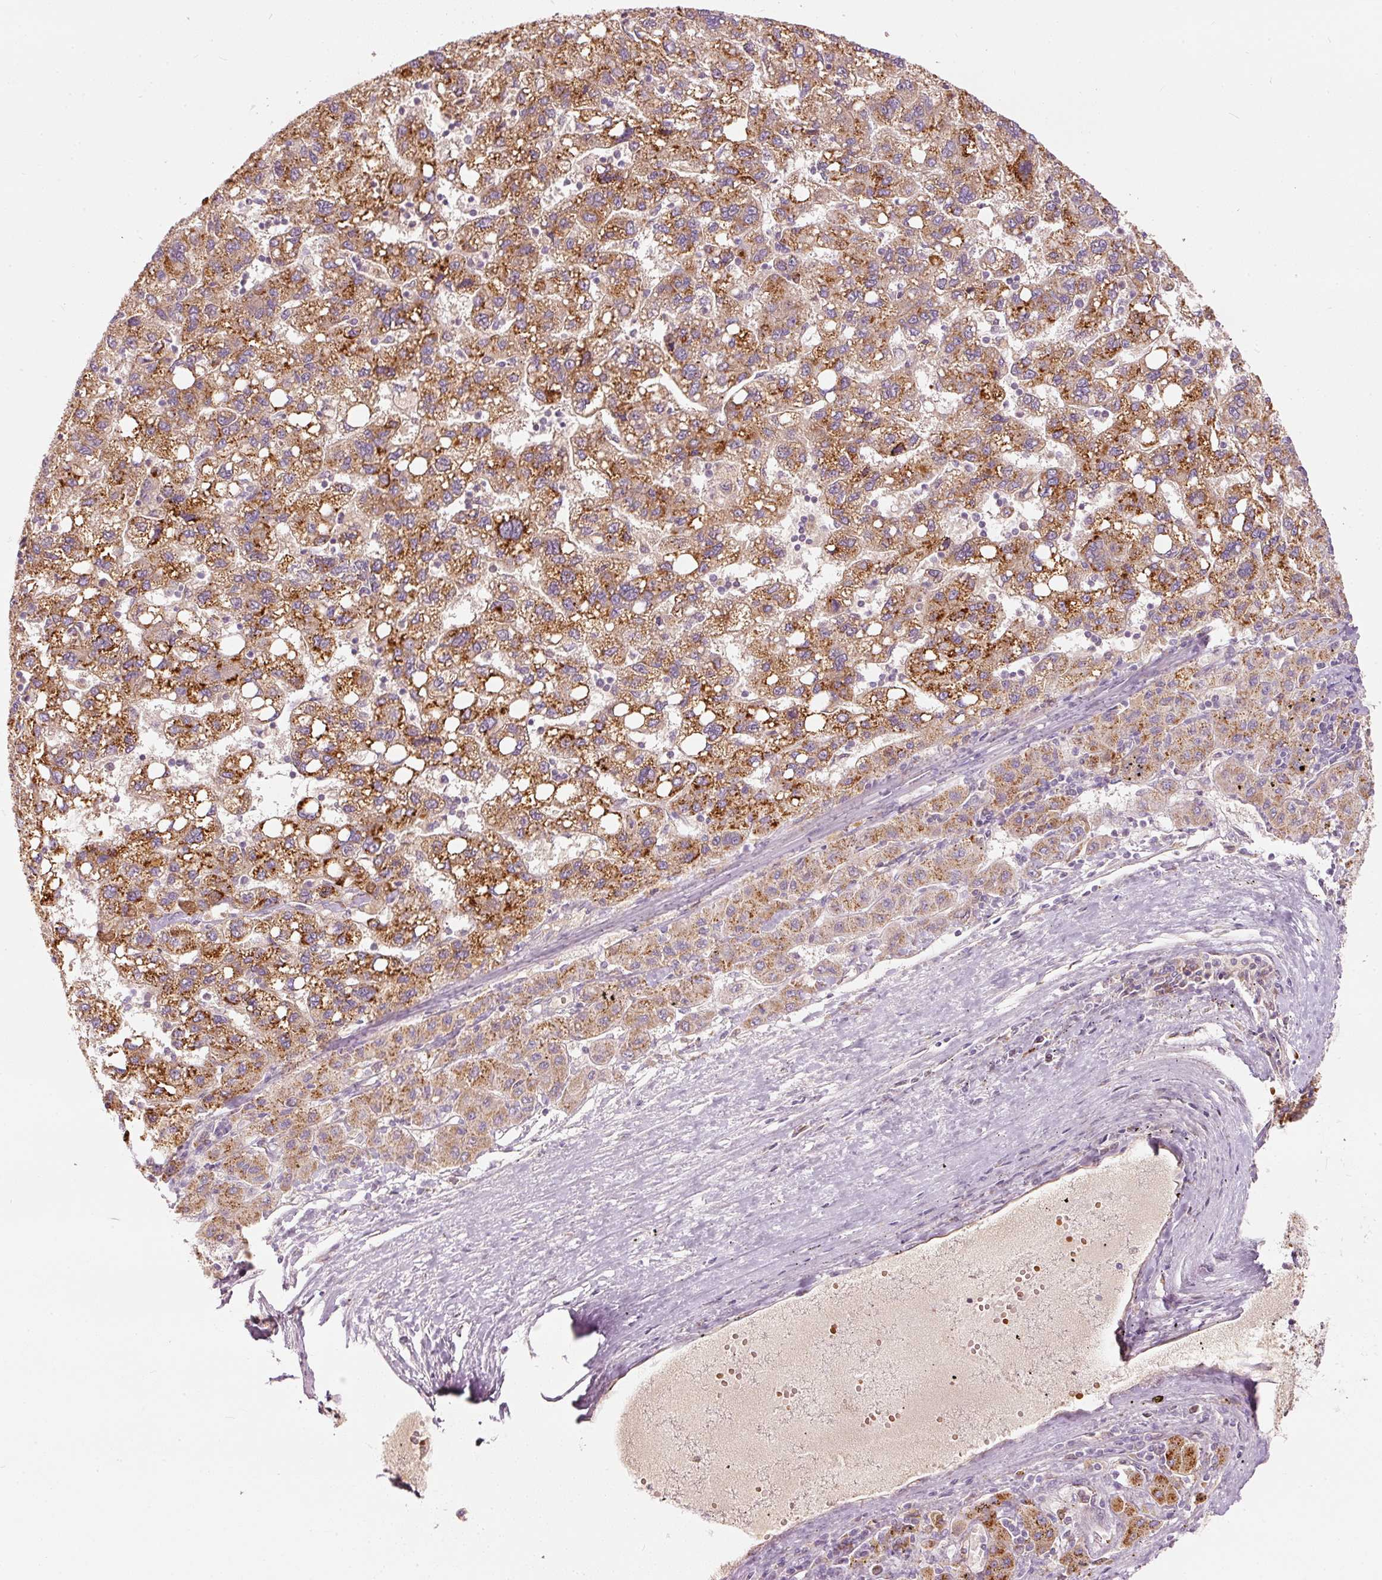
{"staining": {"intensity": "strong", "quantity": ">75%", "location": "cytoplasmic/membranous"}, "tissue": "liver cancer", "cell_type": "Tumor cells", "image_type": "cancer", "snomed": [{"axis": "morphology", "description": "Carcinoma, Hepatocellular, NOS"}, {"axis": "topography", "description": "Liver"}], "caption": "Tumor cells show strong cytoplasmic/membranous positivity in approximately >75% of cells in liver cancer. The staining was performed using DAB (3,3'-diaminobenzidine), with brown indicating positive protein expression. Nuclei are stained blue with hematoxylin.", "gene": "KLHL21", "patient": {"sex": "female", "age": 82}}